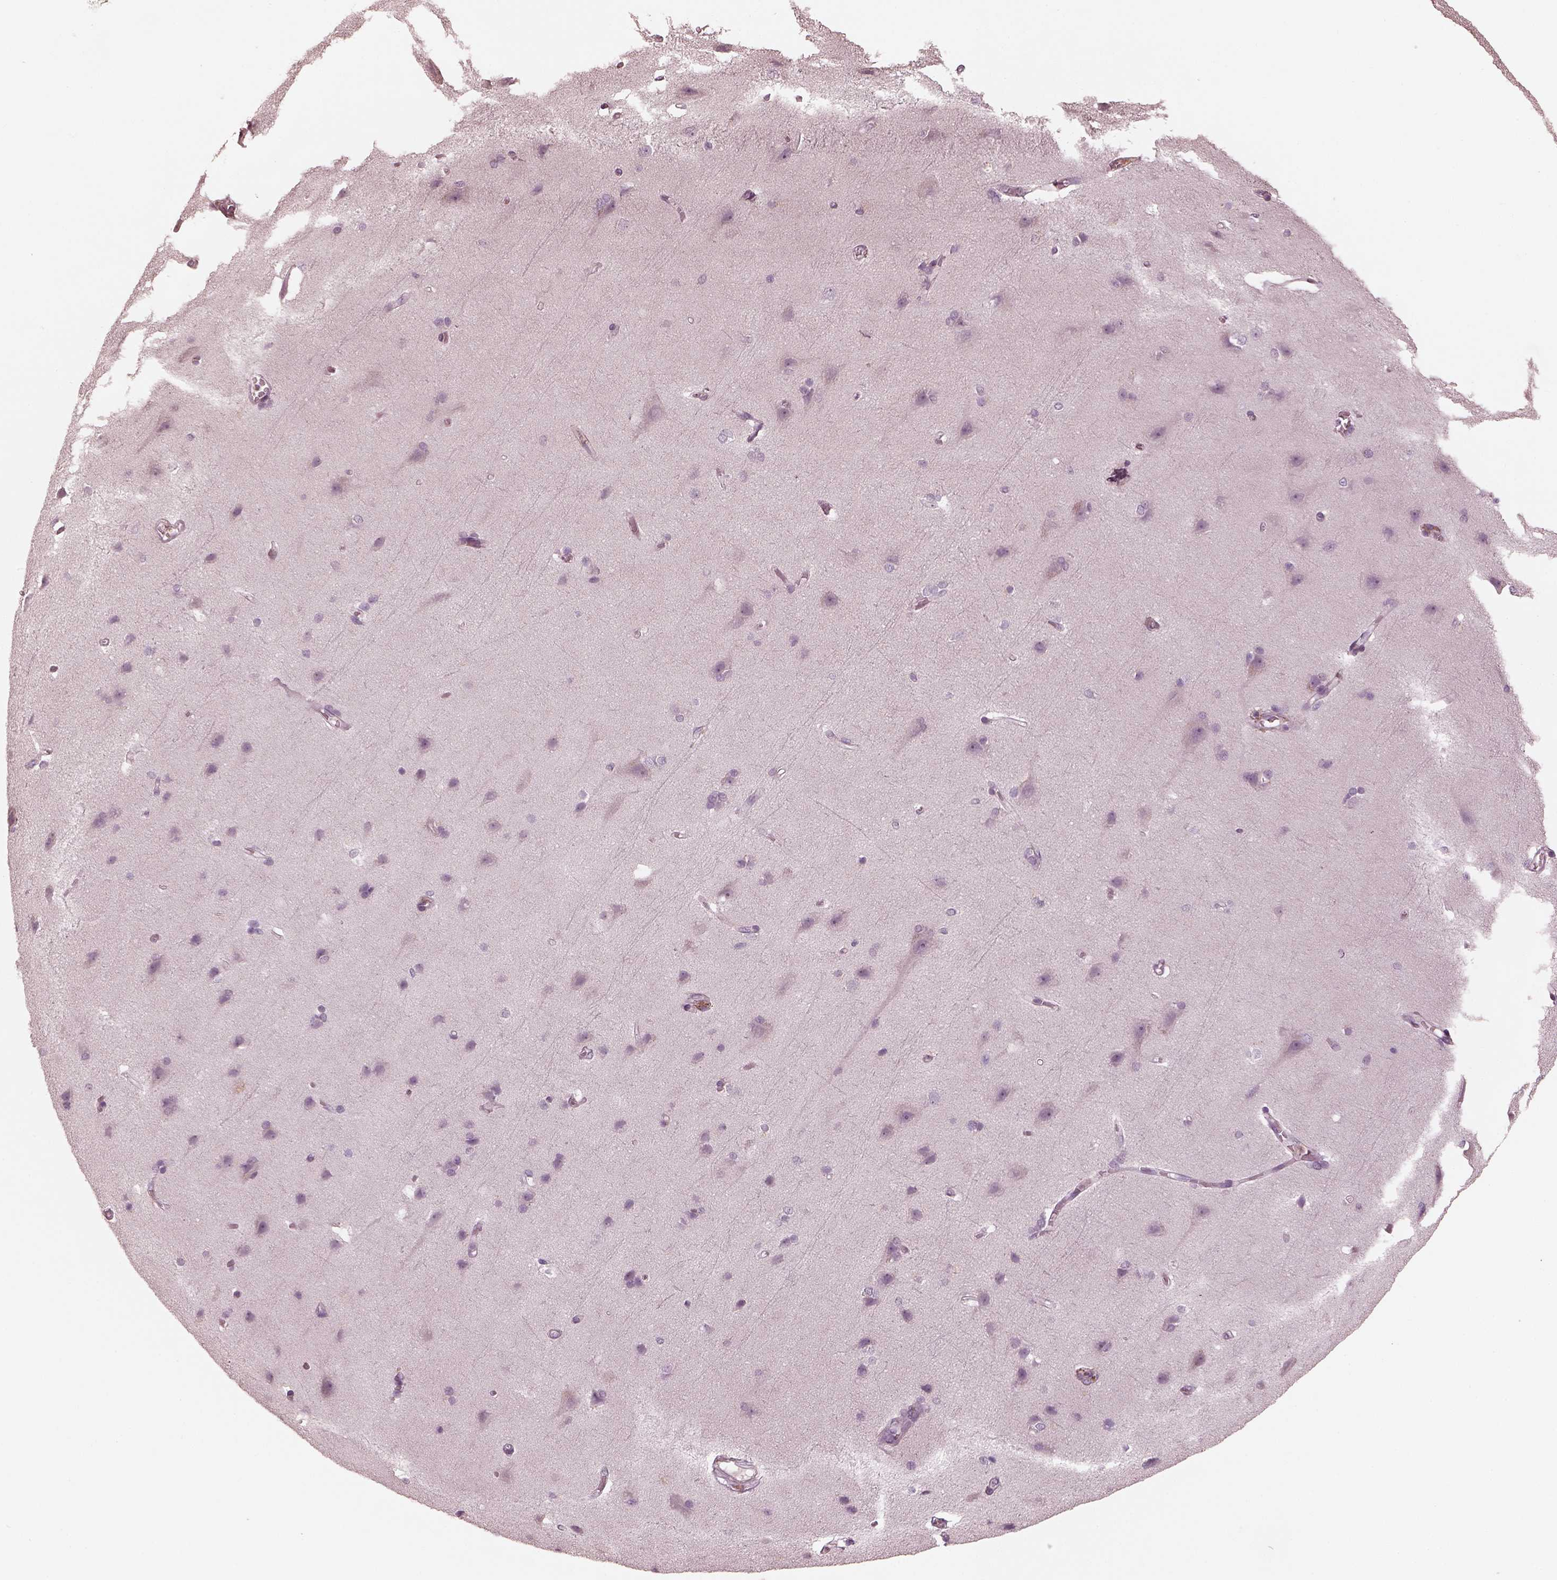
{"staining": {"intensity": "negative", "quantity": "none", "location": "none"}, "tissue": "cerebral cortex", "cell_type": "Endothelial cells", "image_type": "normal", "snomed": [{"axis": "morphology", "description": "Normal tissue, NOS"}, {"axis": "topography", "description": "Cerebral cortex"}], "caption": "High power microscopy micrograph of an immunohistochemistry micrograph of benign cerebral cortex, revealing no significant positivity in endothelial cells.", "gene": "OPTC", "patient": {"sex": "male", "age": 37}}